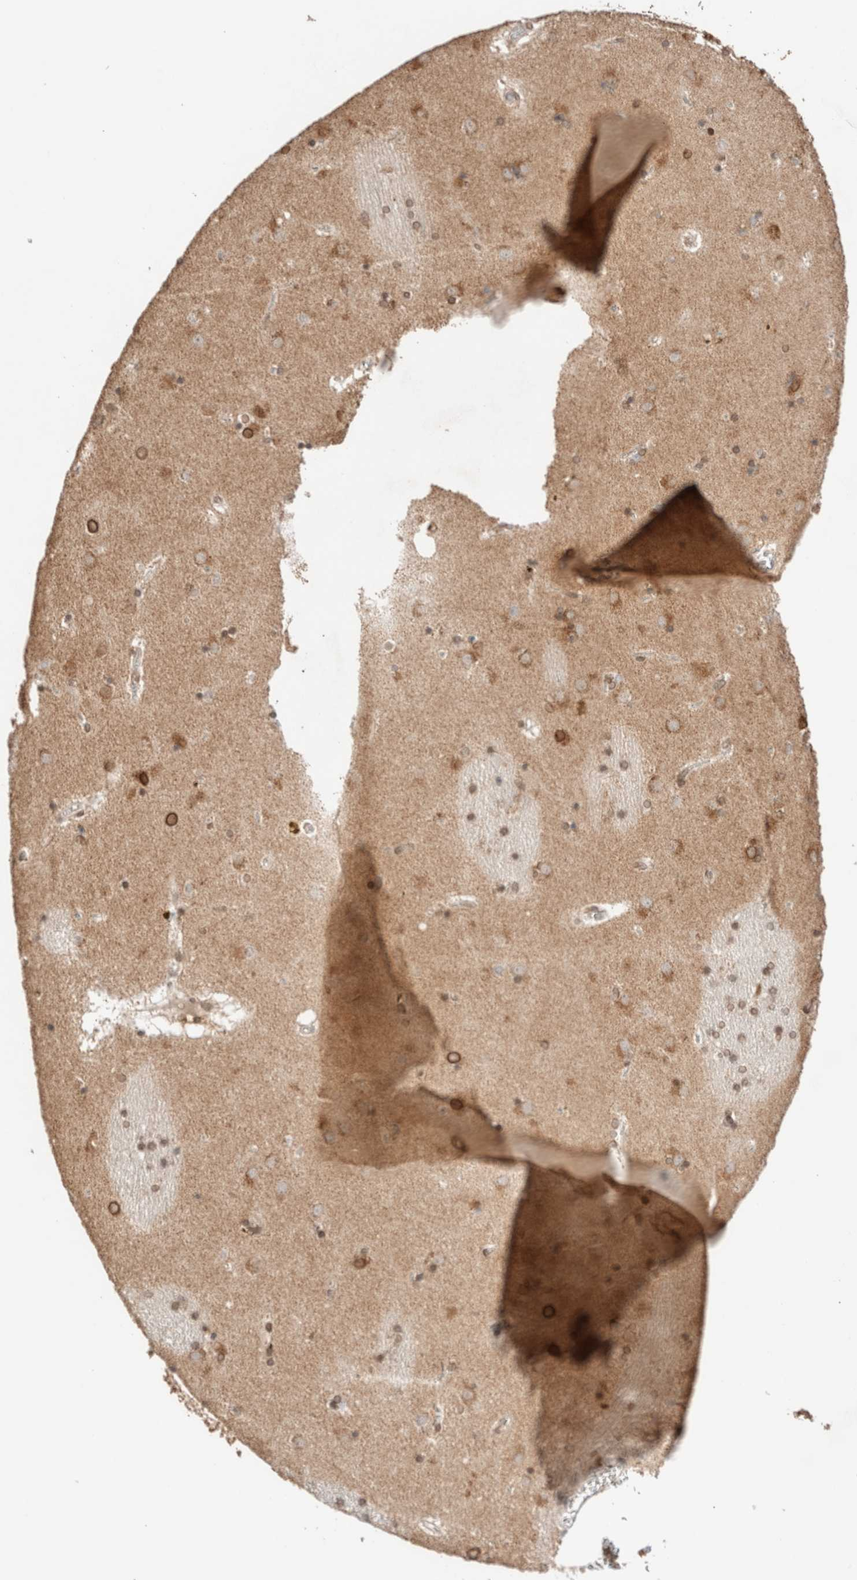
{"staining": {"intensity": "moderate", "quantity": ">75%", "location": "cytoplasmic/membranous,nuclear"}, "tissue": "caudate", "cell_type": "Glial cells", "image_type": "normal", "snomed": [{"axis": "morphology", "description": "Normal tissue, NOS"}, {"axis": "topography", "description": "Lateral ventricle wall"}], "caption": "Caudate was stained to show a protein in brown. There is medium levels of moderate cytoplasmic/membranous,nuclear positivity in about >75% of glial cells. (IHC, brightfield microscopy, high magnification).", "gene": "TPR", "patient": {"sex": "male", "age": 70}}